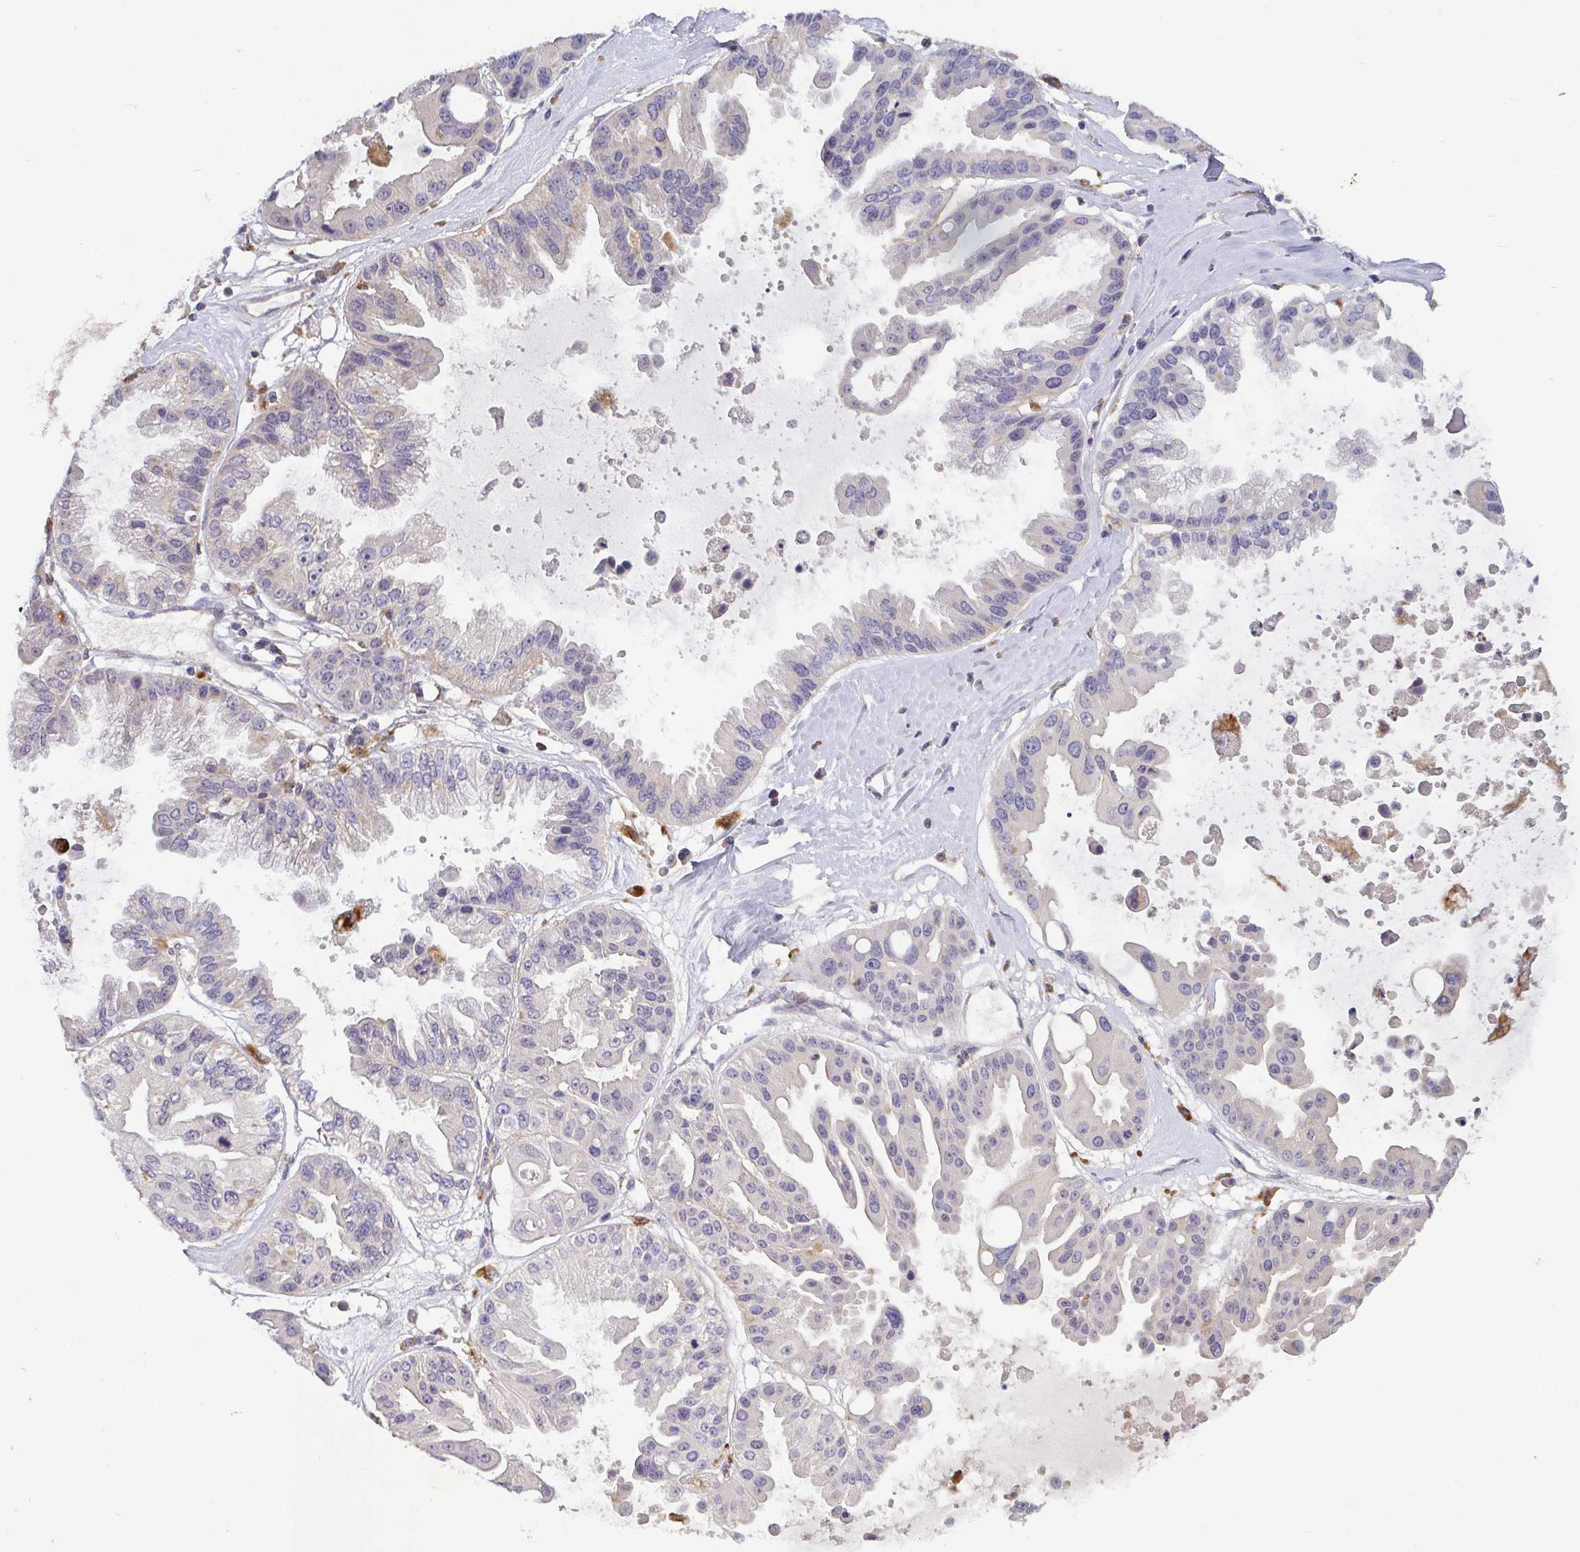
{"staining": {"intensity": "negative", "quantity": "none", "location": "none"}, "tissue": "ovarian cancer", "cell_type": "Tumor cells", "image_type": "cancer", "snomed": [{"axis": "morphology", "description": "Cystadenocarcinoma, serous, NOS"}, {"axis": "topography", "description": "Ovary"}], "caption": "Immunohistochemistry image of neoplastic tissue: serous cystadenocarcinoma (ovarian) stained with DAB reveals no significant protein staining in tumor cells.", "gene": "CDH18", "patient": {"sex": "female", "age": 56}}